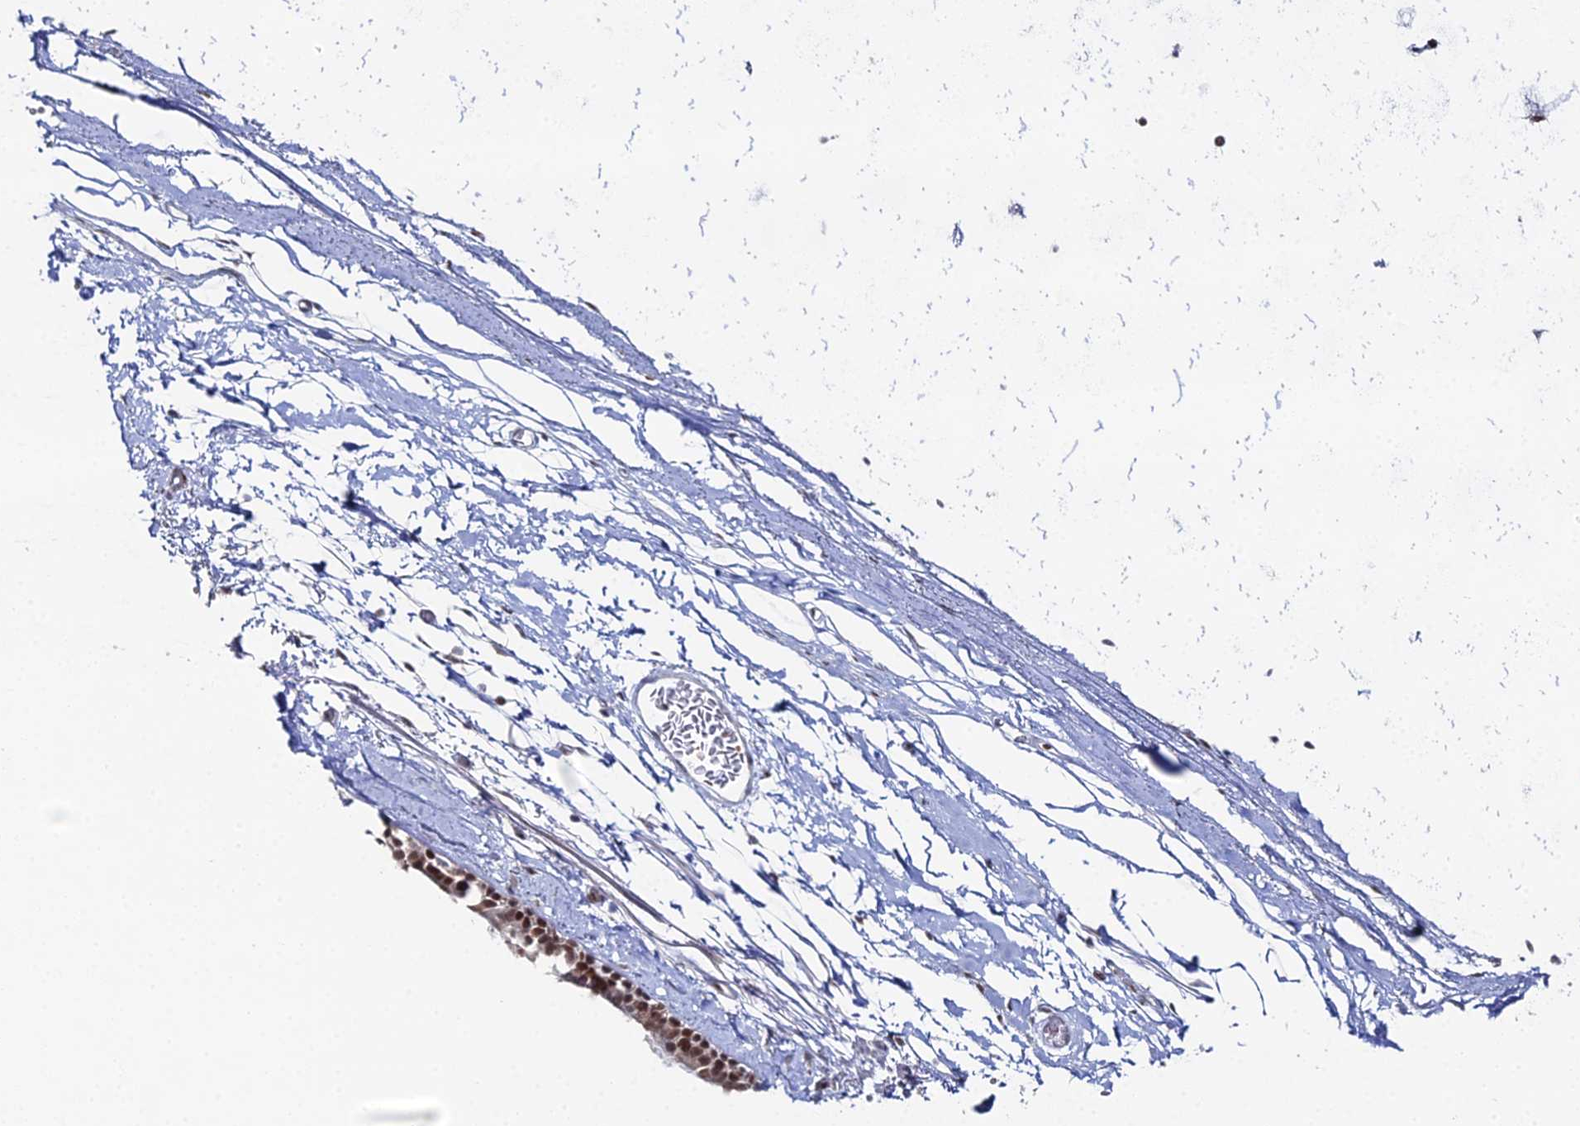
{"staining": {"intensity": "strong", "quantity": ">75%", "location": "nuclear"}, "tissue": "bronchus", "cell_type": "Respiratory epithelial cells", "image_type": "normal", "snomed": [{"axis": "morphology", "description": "Normal tissue, NOS"}, {"axis": "topography", "description": "Cartilage tissue"}], "caption": "This histopathology image exhibits immunohistochemistry (IHC) staining of unremarkable bronchus, with high strong nuclear expression in about >75% of respiratory epithelial cells.", "gene": "GSC2", "patient": {"sex": "male", "age": 63}}